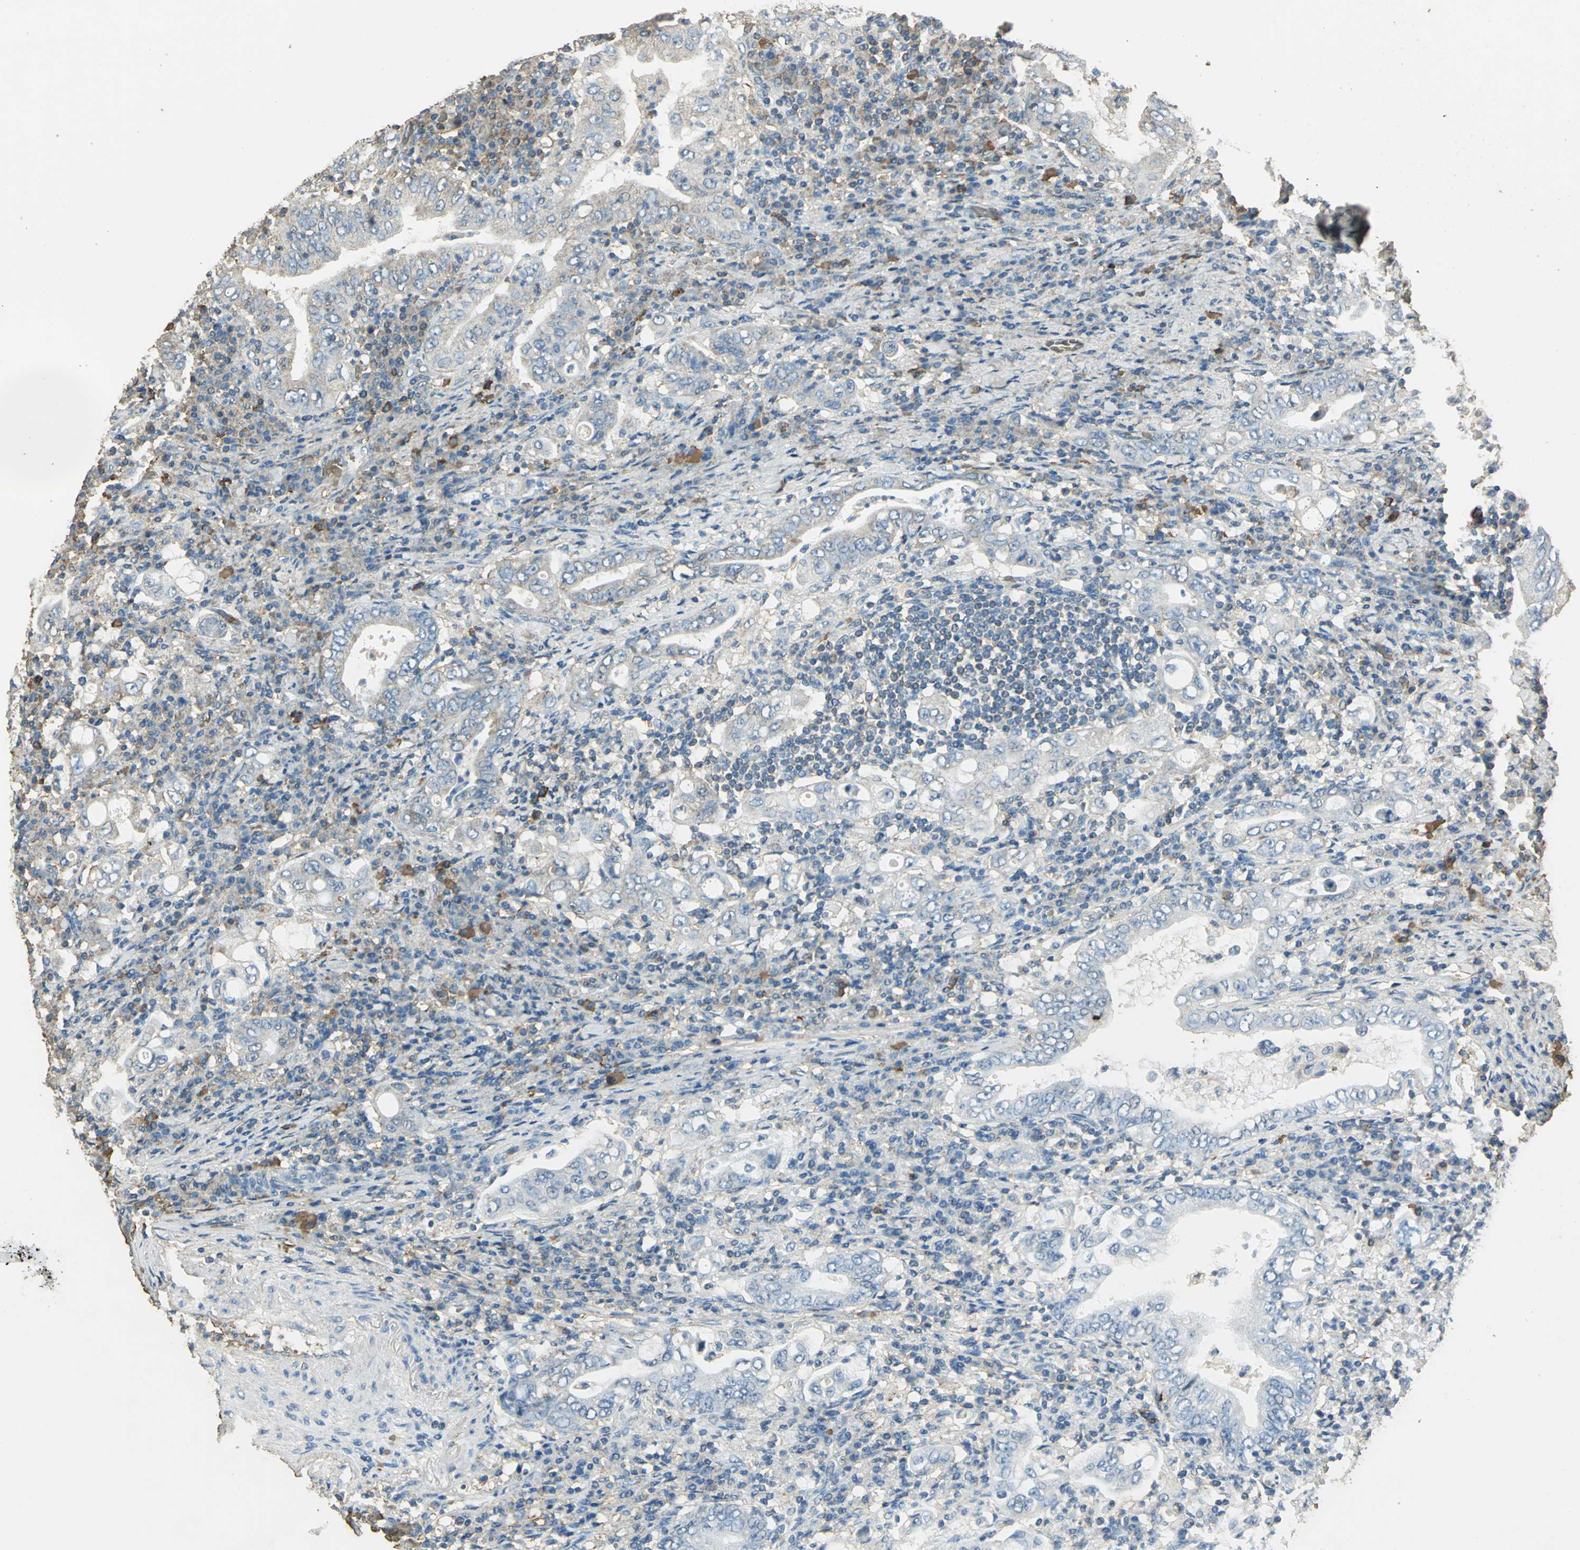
{"staining": {"intensity": "negative", "quantity": "none", "location": "none"}, "tissue": "stomach cancer", "cell_type": "Tumor cells", "image_type": "cancer", "snomed": [{"axis": "morphology", "description": "Normal tissue, NOS"}, {"axis": "morphology", "description": "Adenocarcinoma, NOS"}, {"axis": "topography", "description": "Esophagus"}, {"axis": "topography", "description": "Stomach, upper"}, {"axis": "topography", "description": "Peripheral nerve tissue"}], "caption": "Tumor cells show no significant staining in stomach adenocarcinoma.", "gene": "TRAPPC2", "patient": {"sex": "male", "age": 62}}